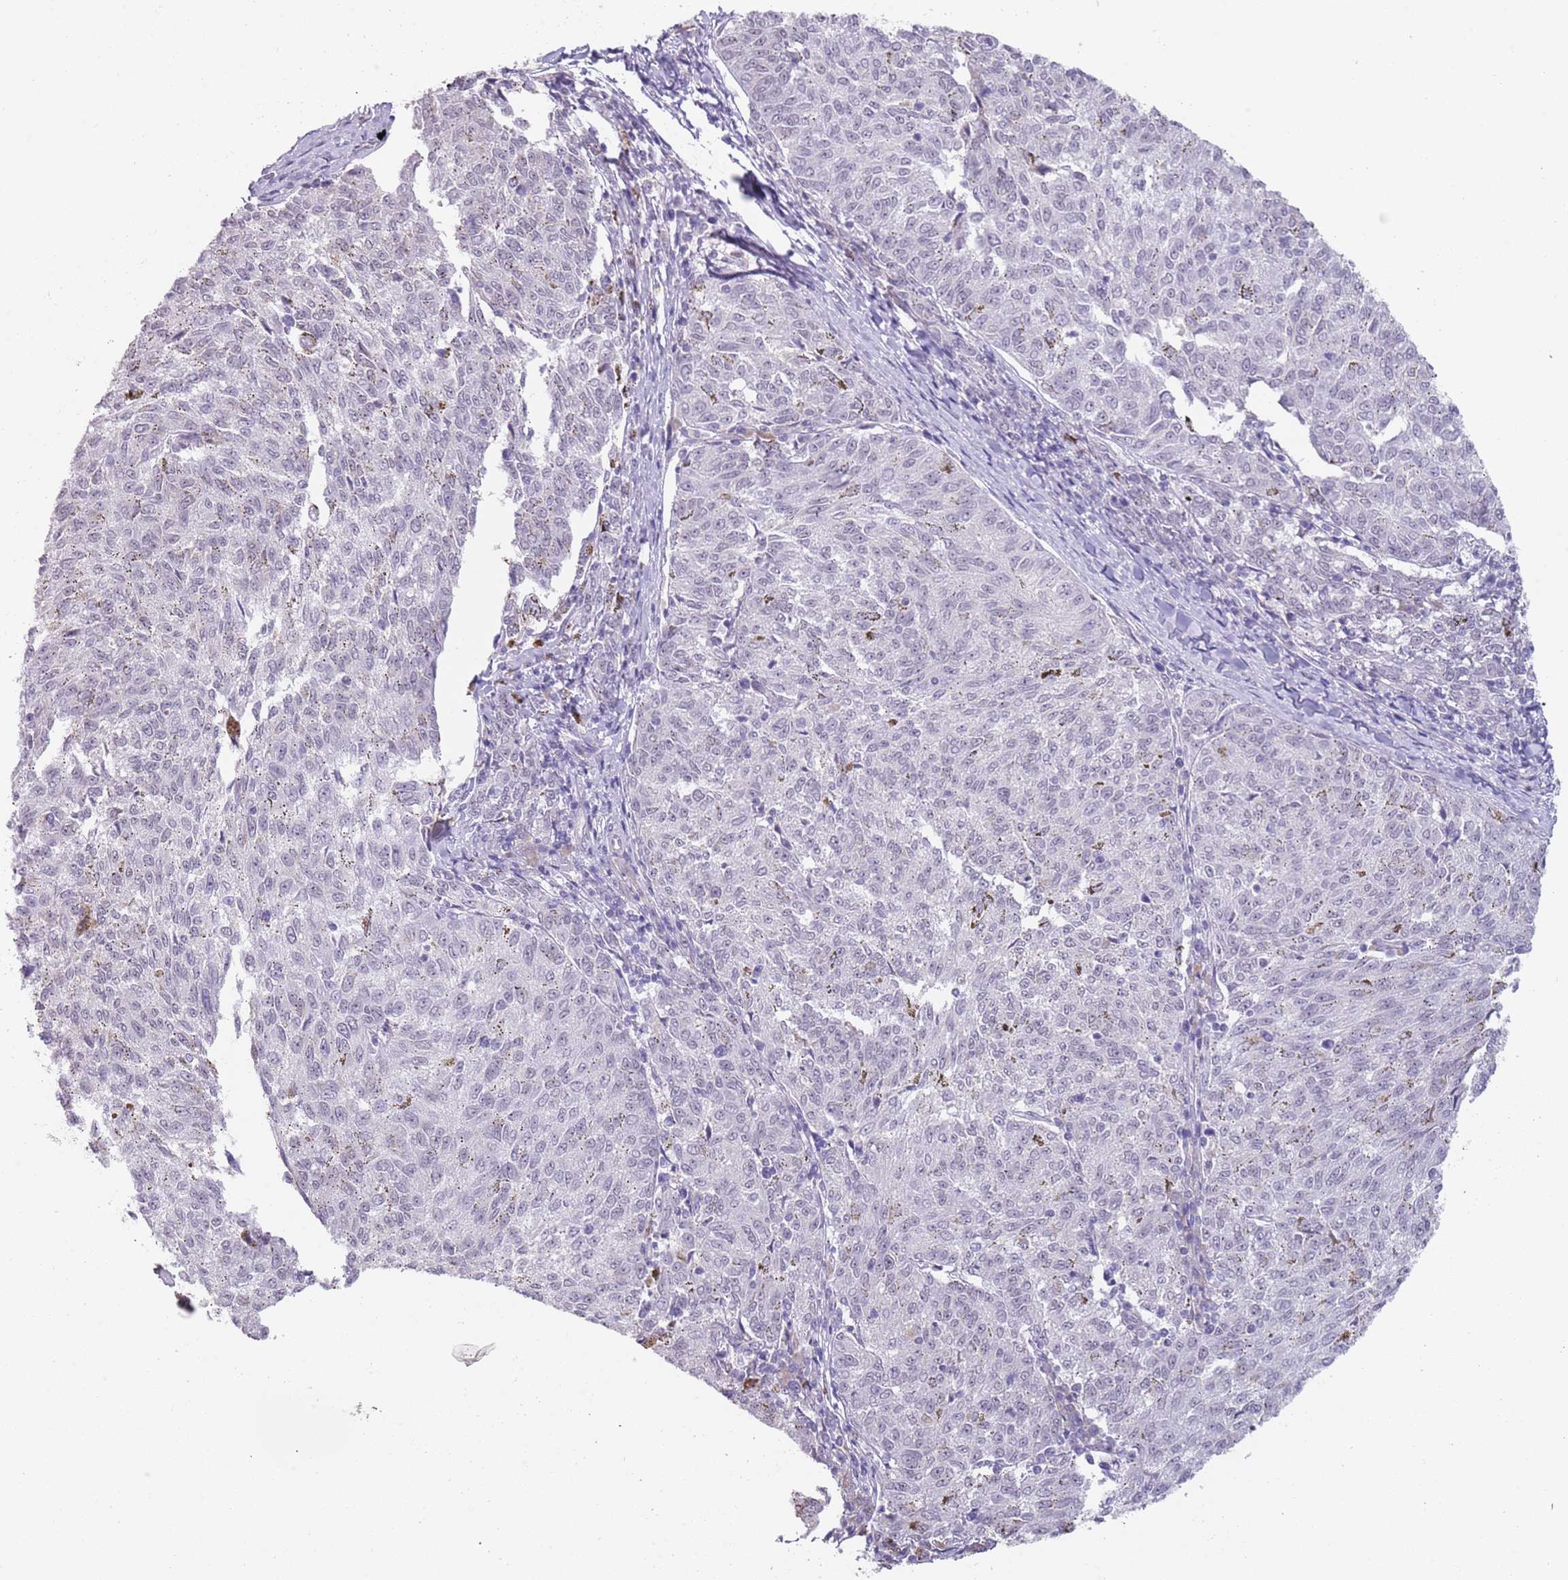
{"staining": {"intensity": "negative", "quantity": "none", "location": "none"}, "tissue": "melanoma", "cell_type": "Tumor cells", "image_type": "cancer", "snomed": [{"axis": "morphology", "description": "Malignant melanoma, NOS"}, {"axis": "topography", "description": "Skin"}], "caption": "Tumor cells are negative for brown protein staining in malignant melanoma. (DAB immunohistochemistry visualized using brightfield microscopy, high magnification).", "gene": "NBPF3", "patient": {"sex": "female", "age": 72}}